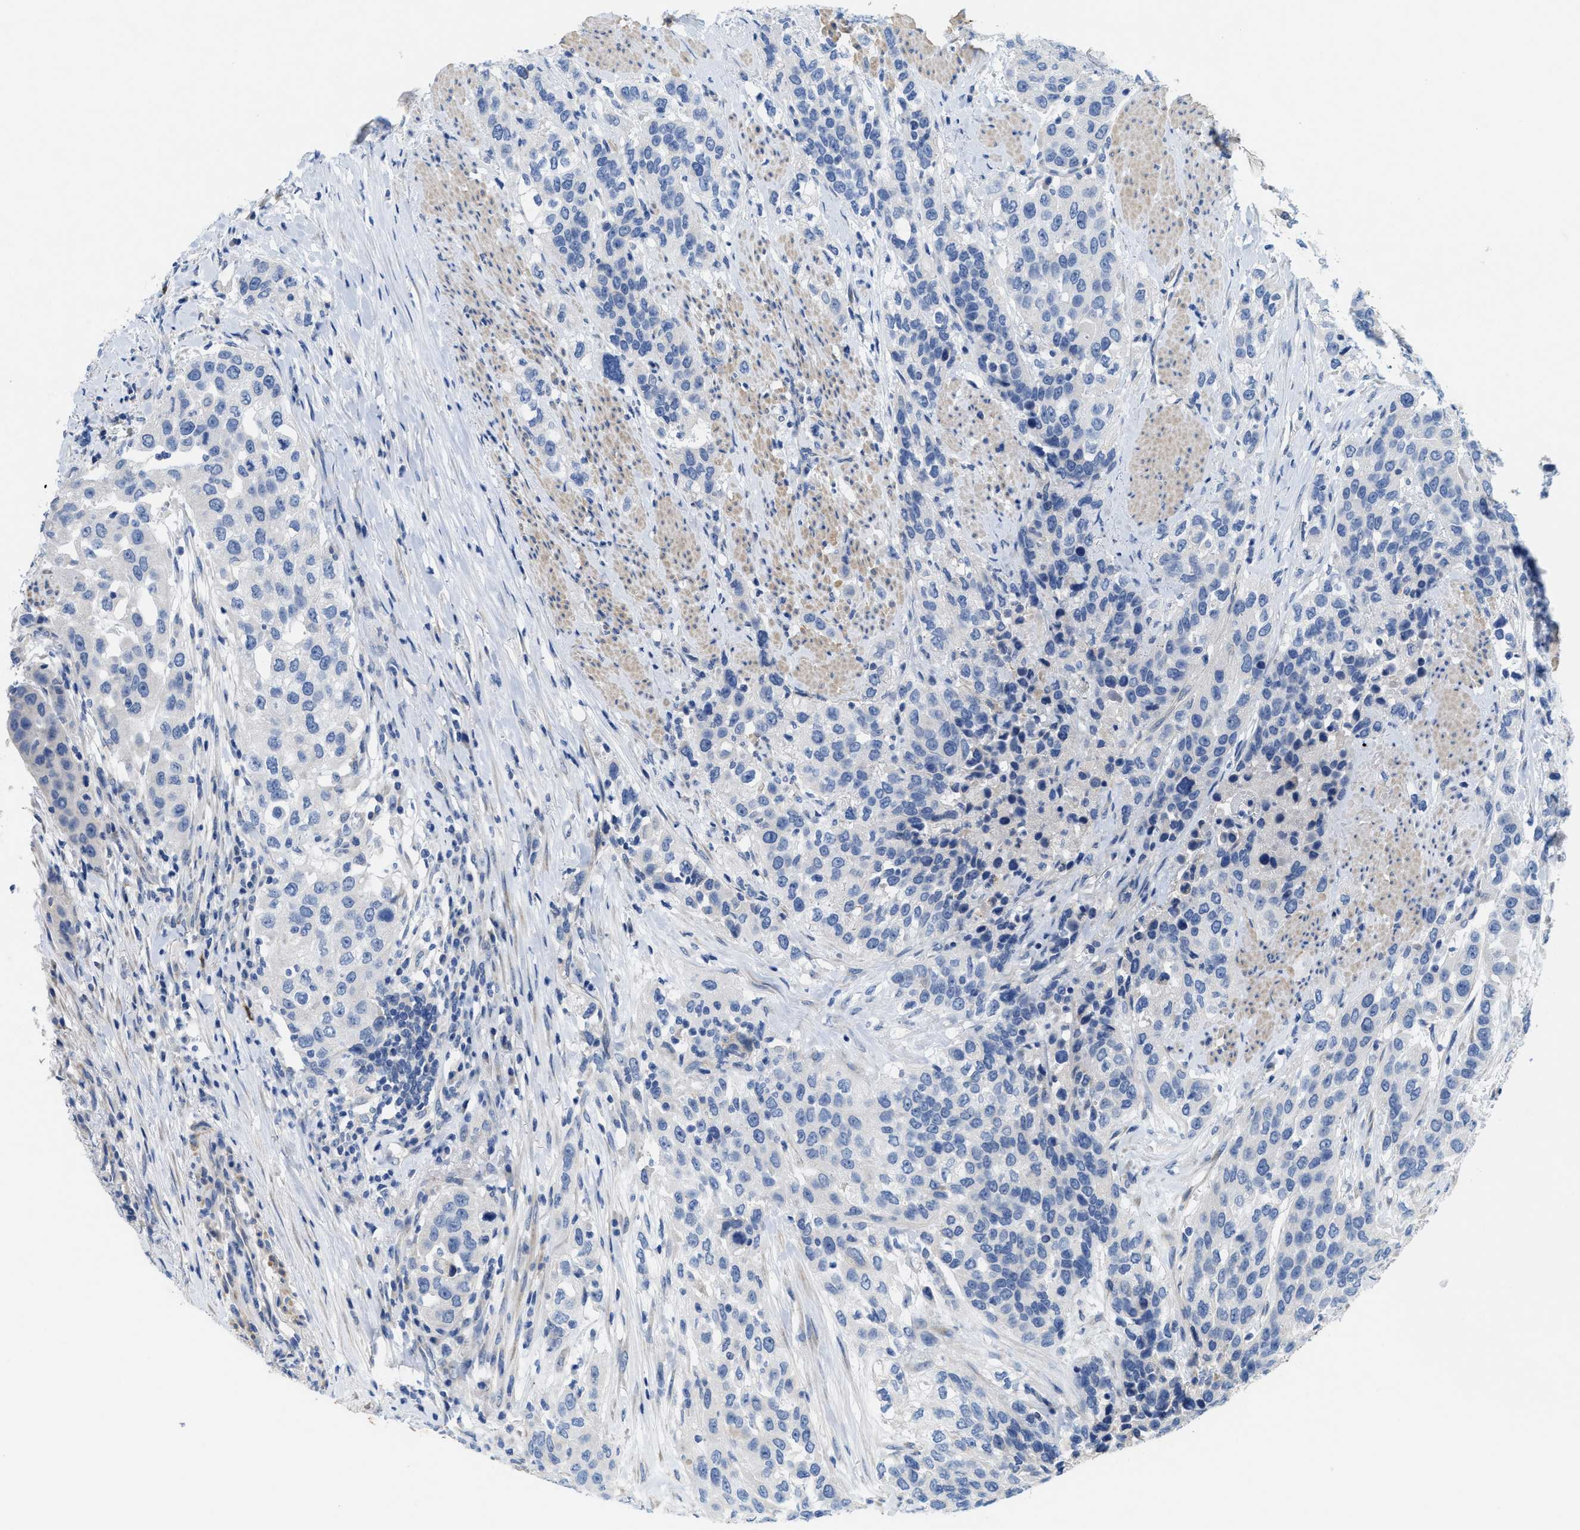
{"staining": {"intensity": "negative", "quantity": "none", "location": "none"}, "tissue": "urothelial cancer", "cell_type": "Tumor cells", "image_type": "cancer", "snomed": [{"axis": "morphology", "description": "Urothelial carcinoma, High grade"}, {"axis": "topography", "description": "Urinary bladder"}], "caption": "Immunohistochemistry (IHC) micrograph of neoplastic tissue: urothelial cancer stained with DAB (3,3'-diaminobenzidine) demonstrates no significant protein expression in tumor cells.", "gene": "CPA2", "patient": {"sex": "female", "age": 80}}